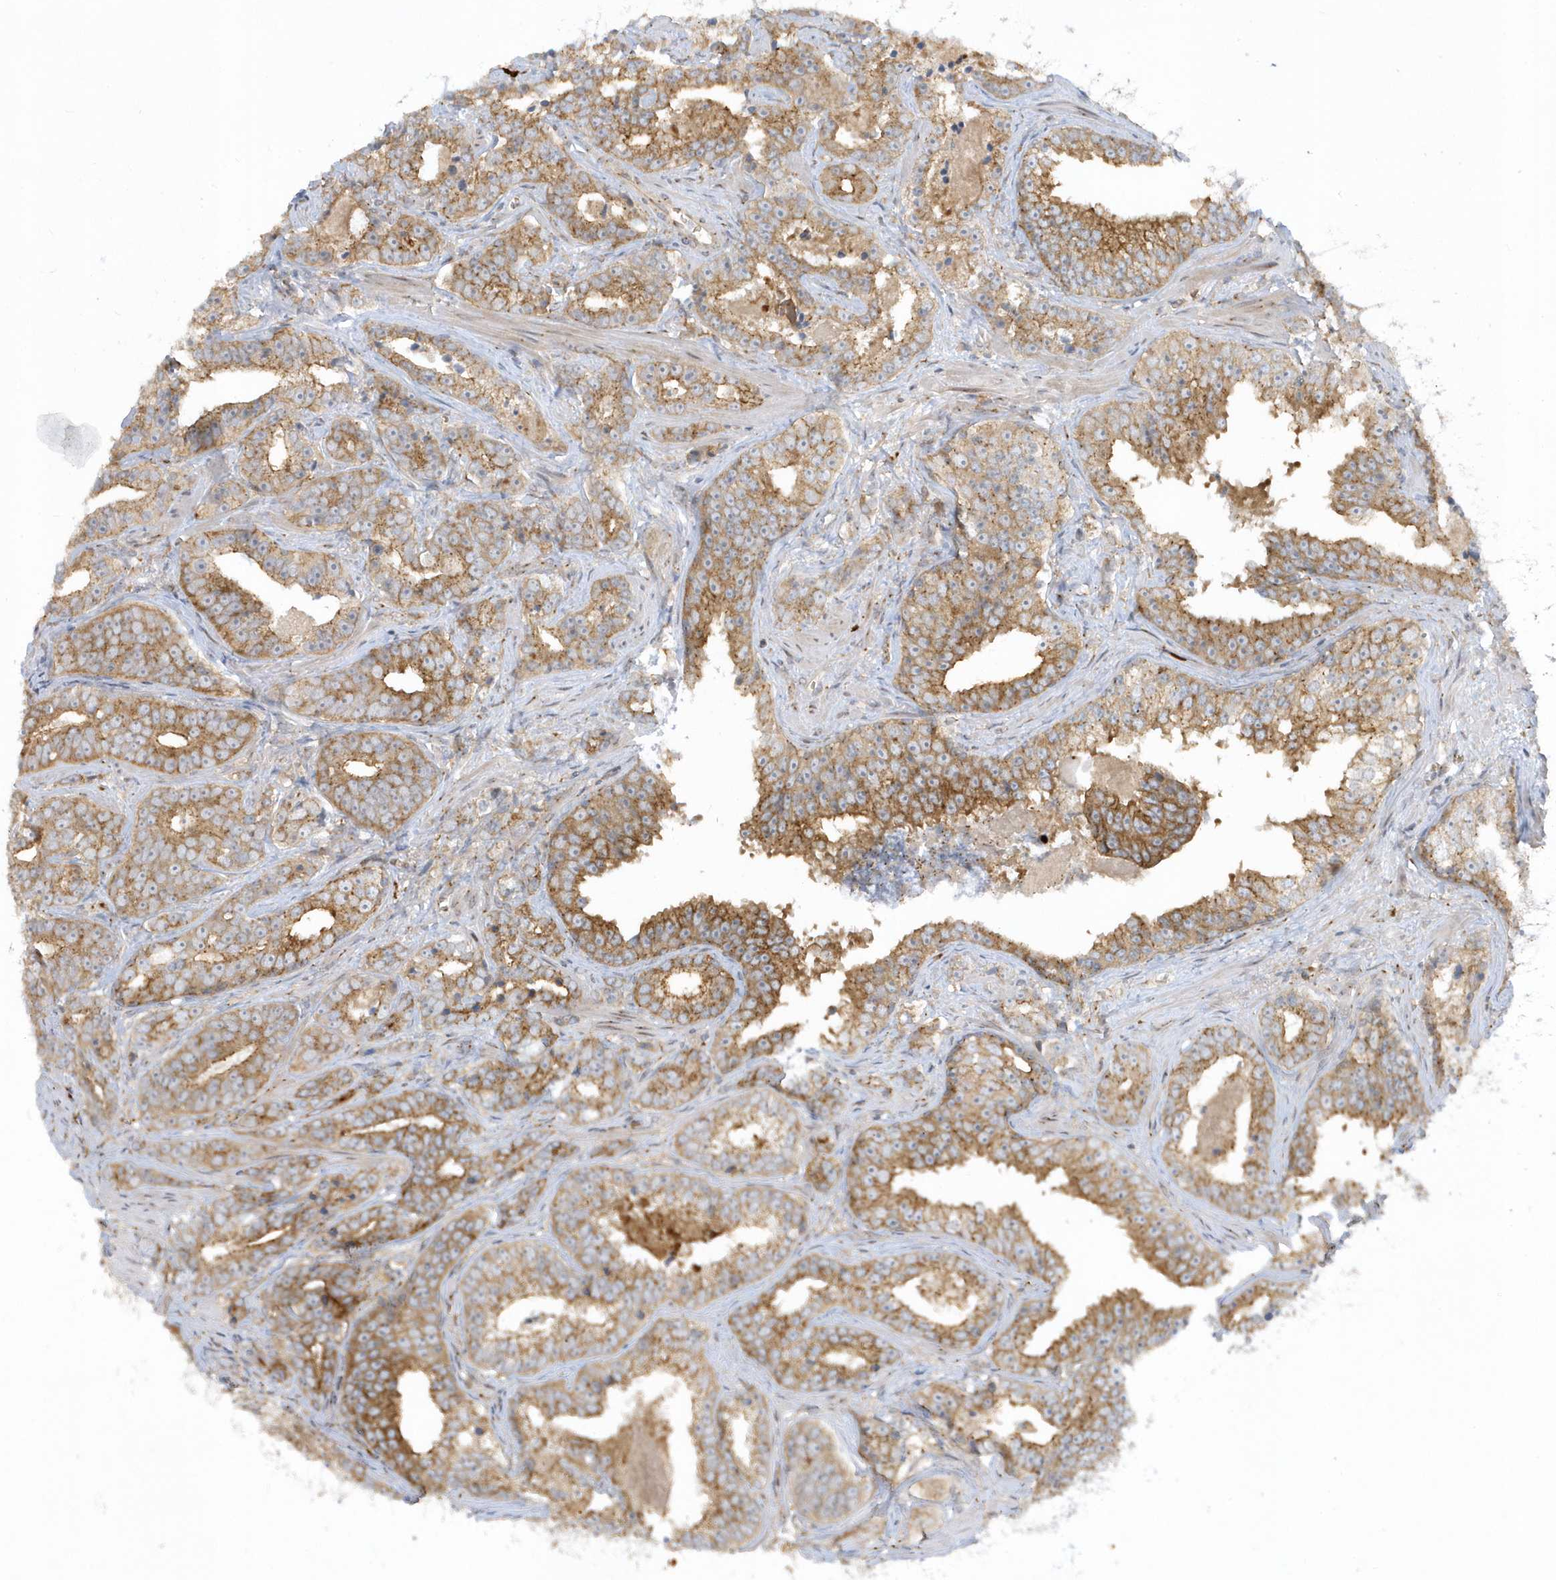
{"staining": {"intensity": "moderate", "quantity": ">75%", "location": "cytoplasmic/membranous"}, "tissue": "prostate cancer", "cell_type": "Tumor cells", "image_type": "cancer", "snomed": [{"axis": "morphology", "description": "Adenocarcinoma, High grade"}, {"axis": "topography", "description": "Prostate"}], "caption": "Protein staining shows moderate cytoplasmic/membranous expression in approximately >75% of tumor cells in prostate cancer.", "gene": "RPP40", "patient": {"sex": "male", "age": 62}}